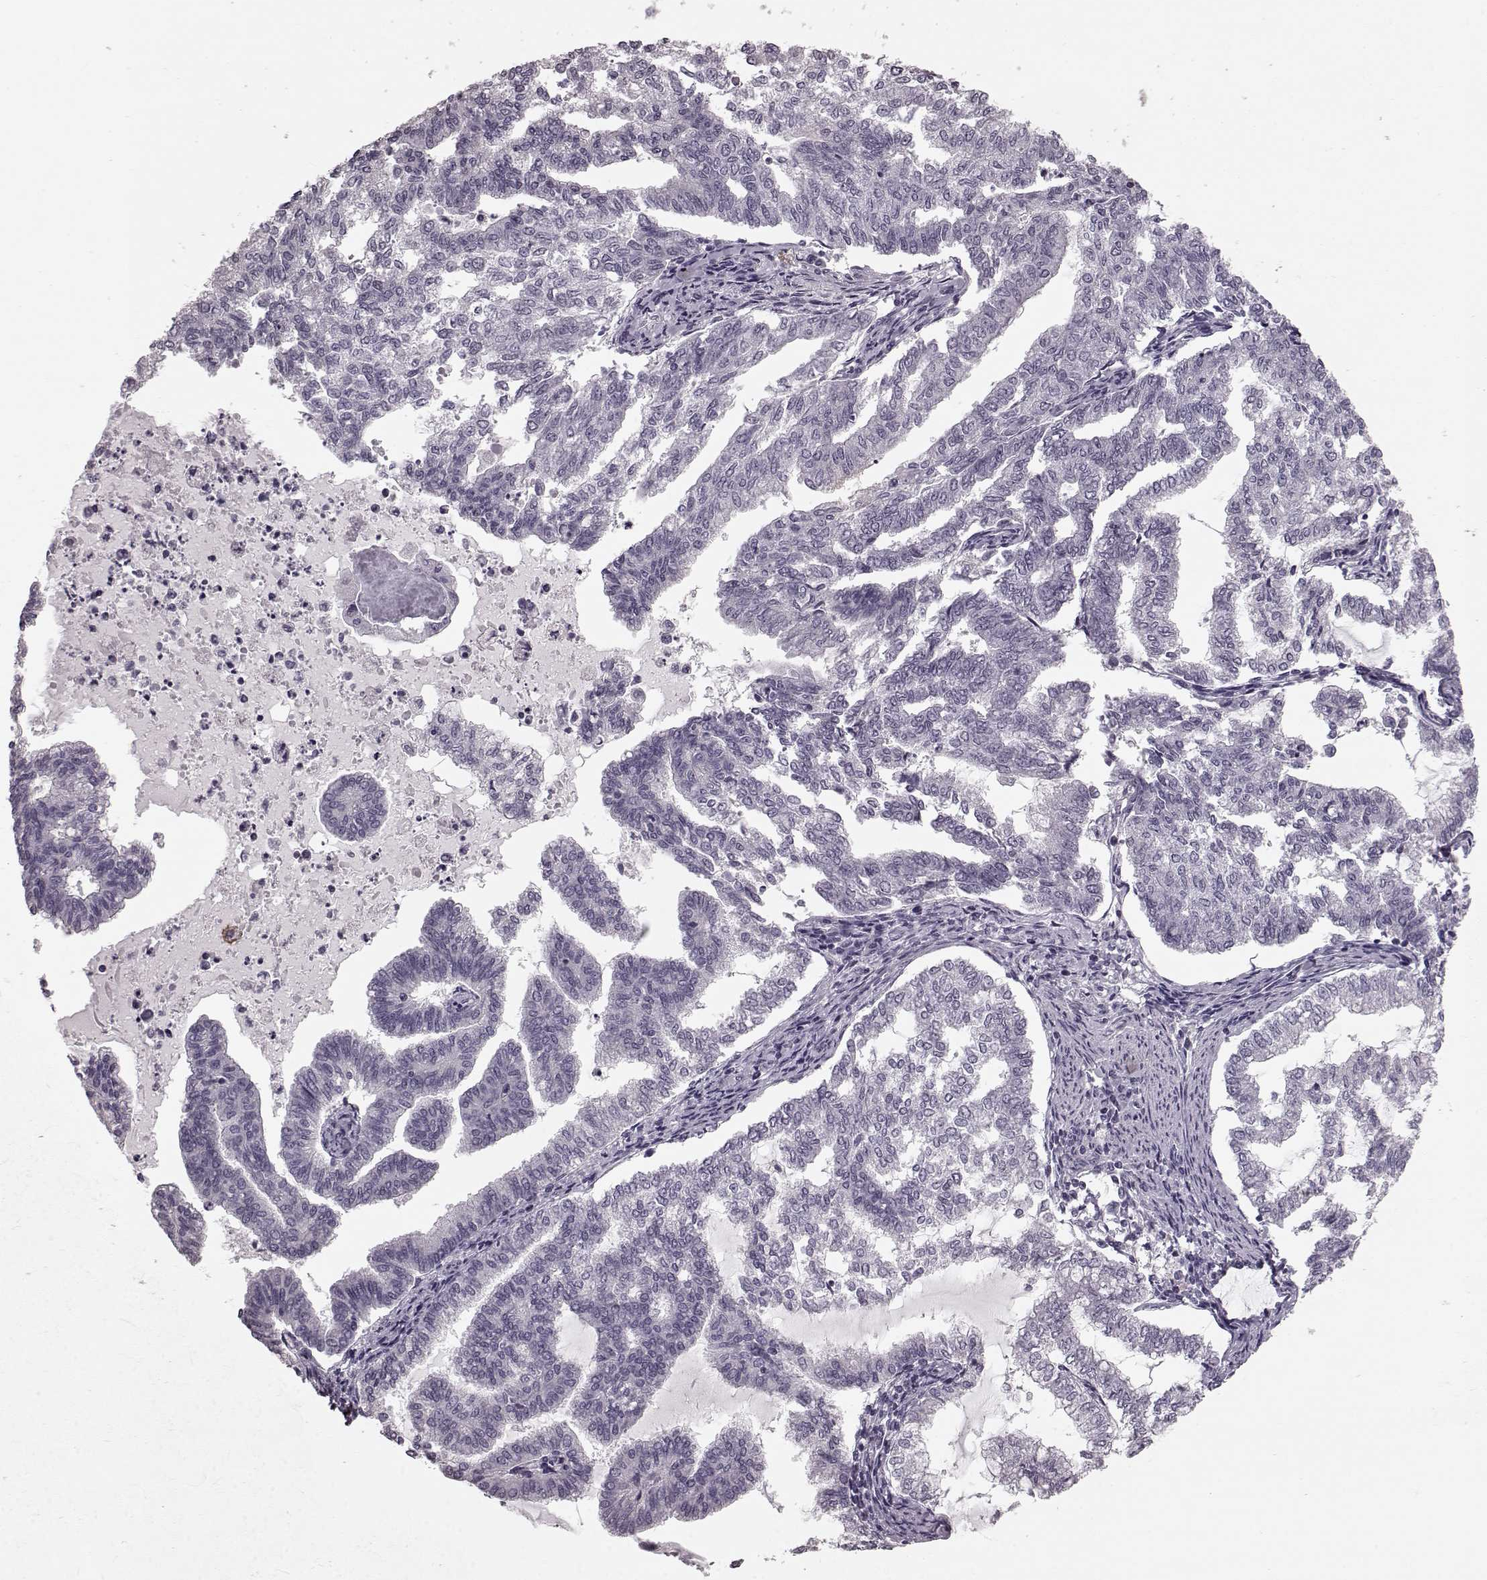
{"staining": {"intensity": "negative", "quantity": "none", "location": "none"}, "tissue": "endometrial cancer", "cell_type": "Tumor cells", "image_type": "cancer", "snomed": [{"axis": "morphology", "description": "Adenocarcinoma, NOS"}, {"axis": "topography", "description": "Endometrium"}], "caption": "A high-resolution image shows immunohistochemistry staining of endometrial cancer (adenocarcinoma), which exhibits no significant staining in tumor cells. (Stains: DAB (3,3'-diaminobenzidine) IHC with hematoxylin counter stain, Microscopy: brightfield microscopy at high magnification).", "gene": "CST7", "patient": {"sex": "female", "age": 79}}